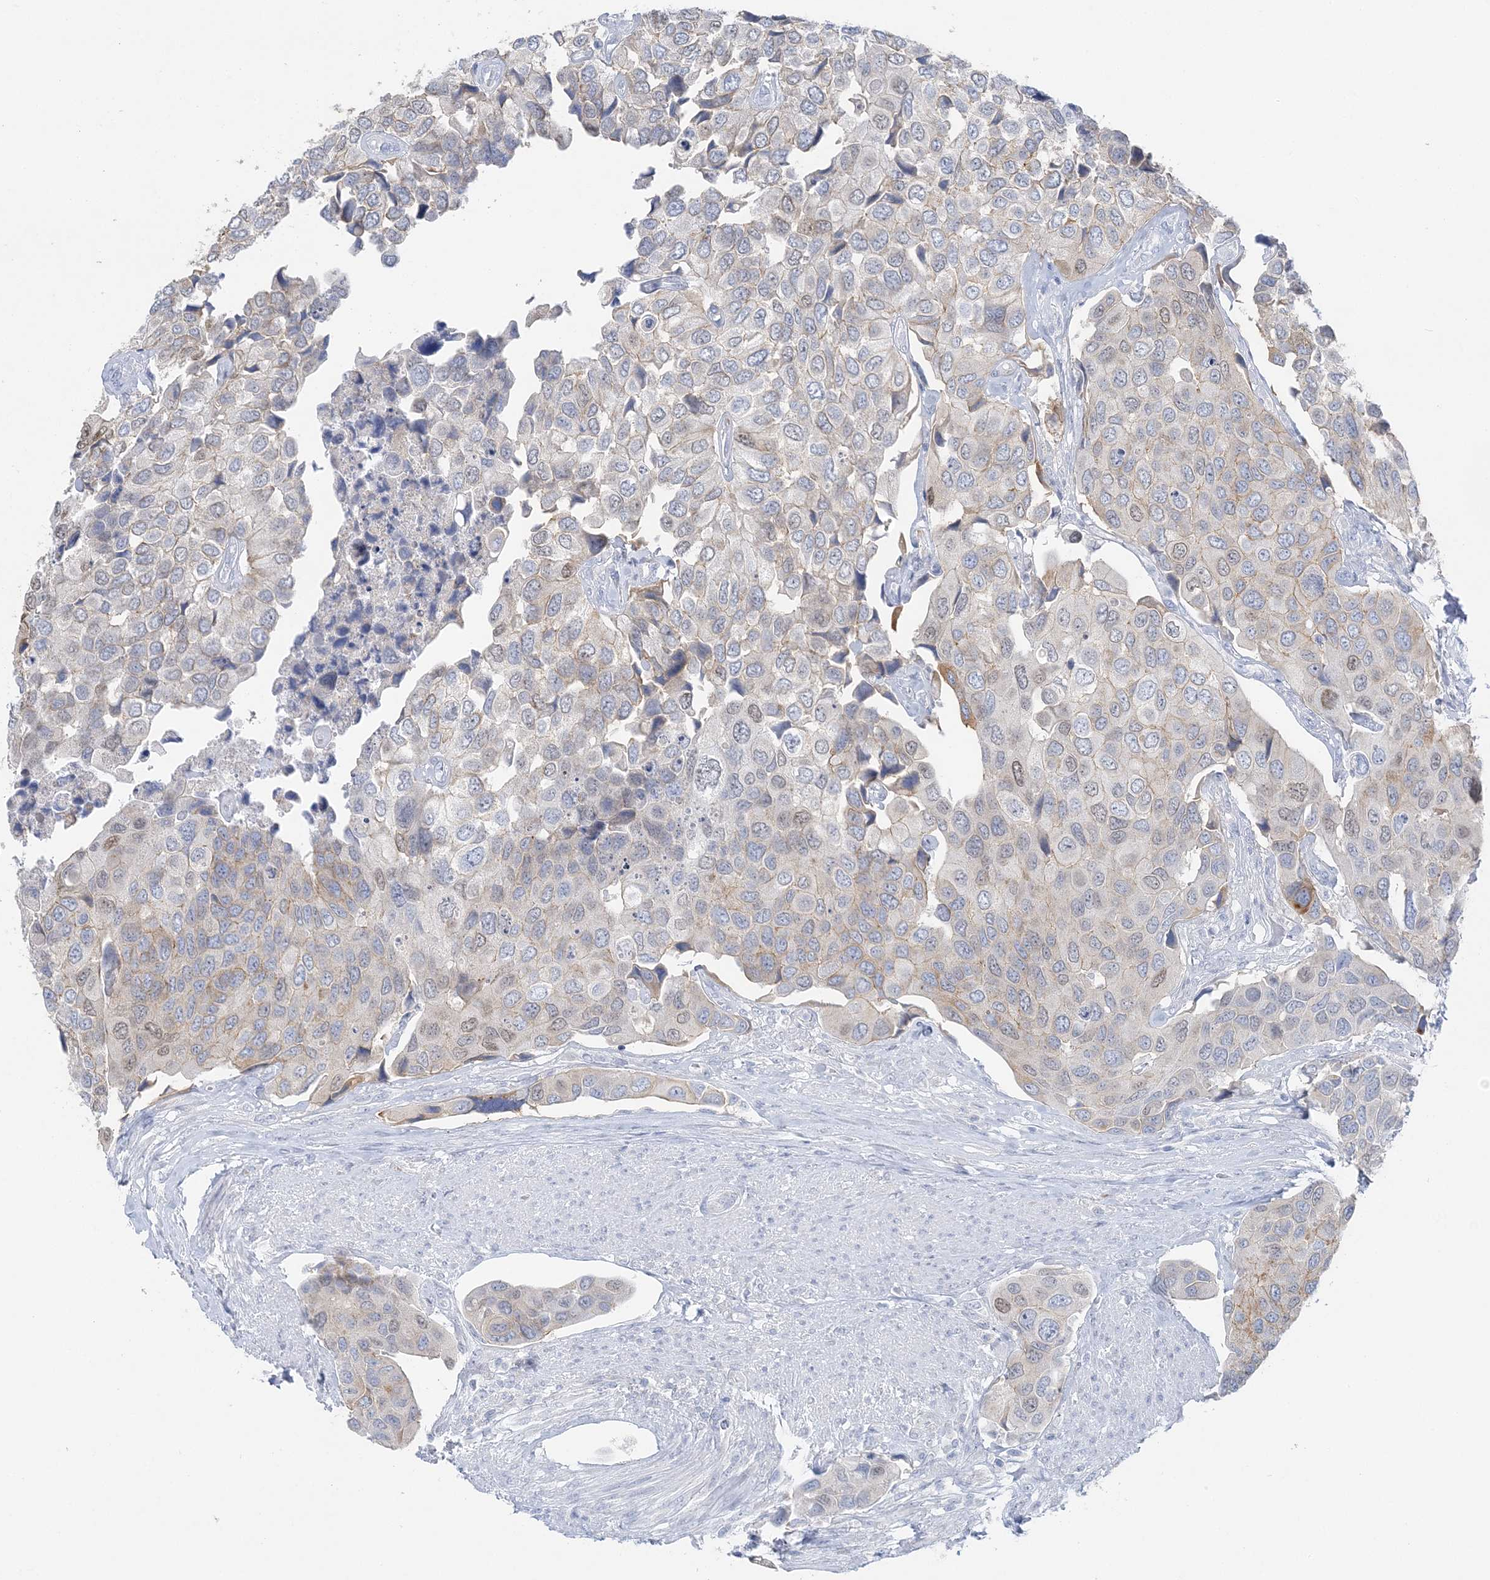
{"staining": {"intensity": "weak", "quantity": "25%-75%", "location": "cytoplasmic/membranous"}, "tissue": "urothelial cancer", "cell_type": "Tumor cells", "image_type": "cancer", "snomed": [{"axis": "morphology", "description": "Urothelial carcinoma, High grade"}, {"axis": "topography", "description": "Urinary bladder"}], "caption": "Immunohistochemical staining of urothelial carcinoma (high-grade) shows low levels of weak cytoplasmic/membranous protein expression in about 25%-75% of tumor cells.", "gene": "SLC5A6", "patient": {"sex": "male", "age": 74}}